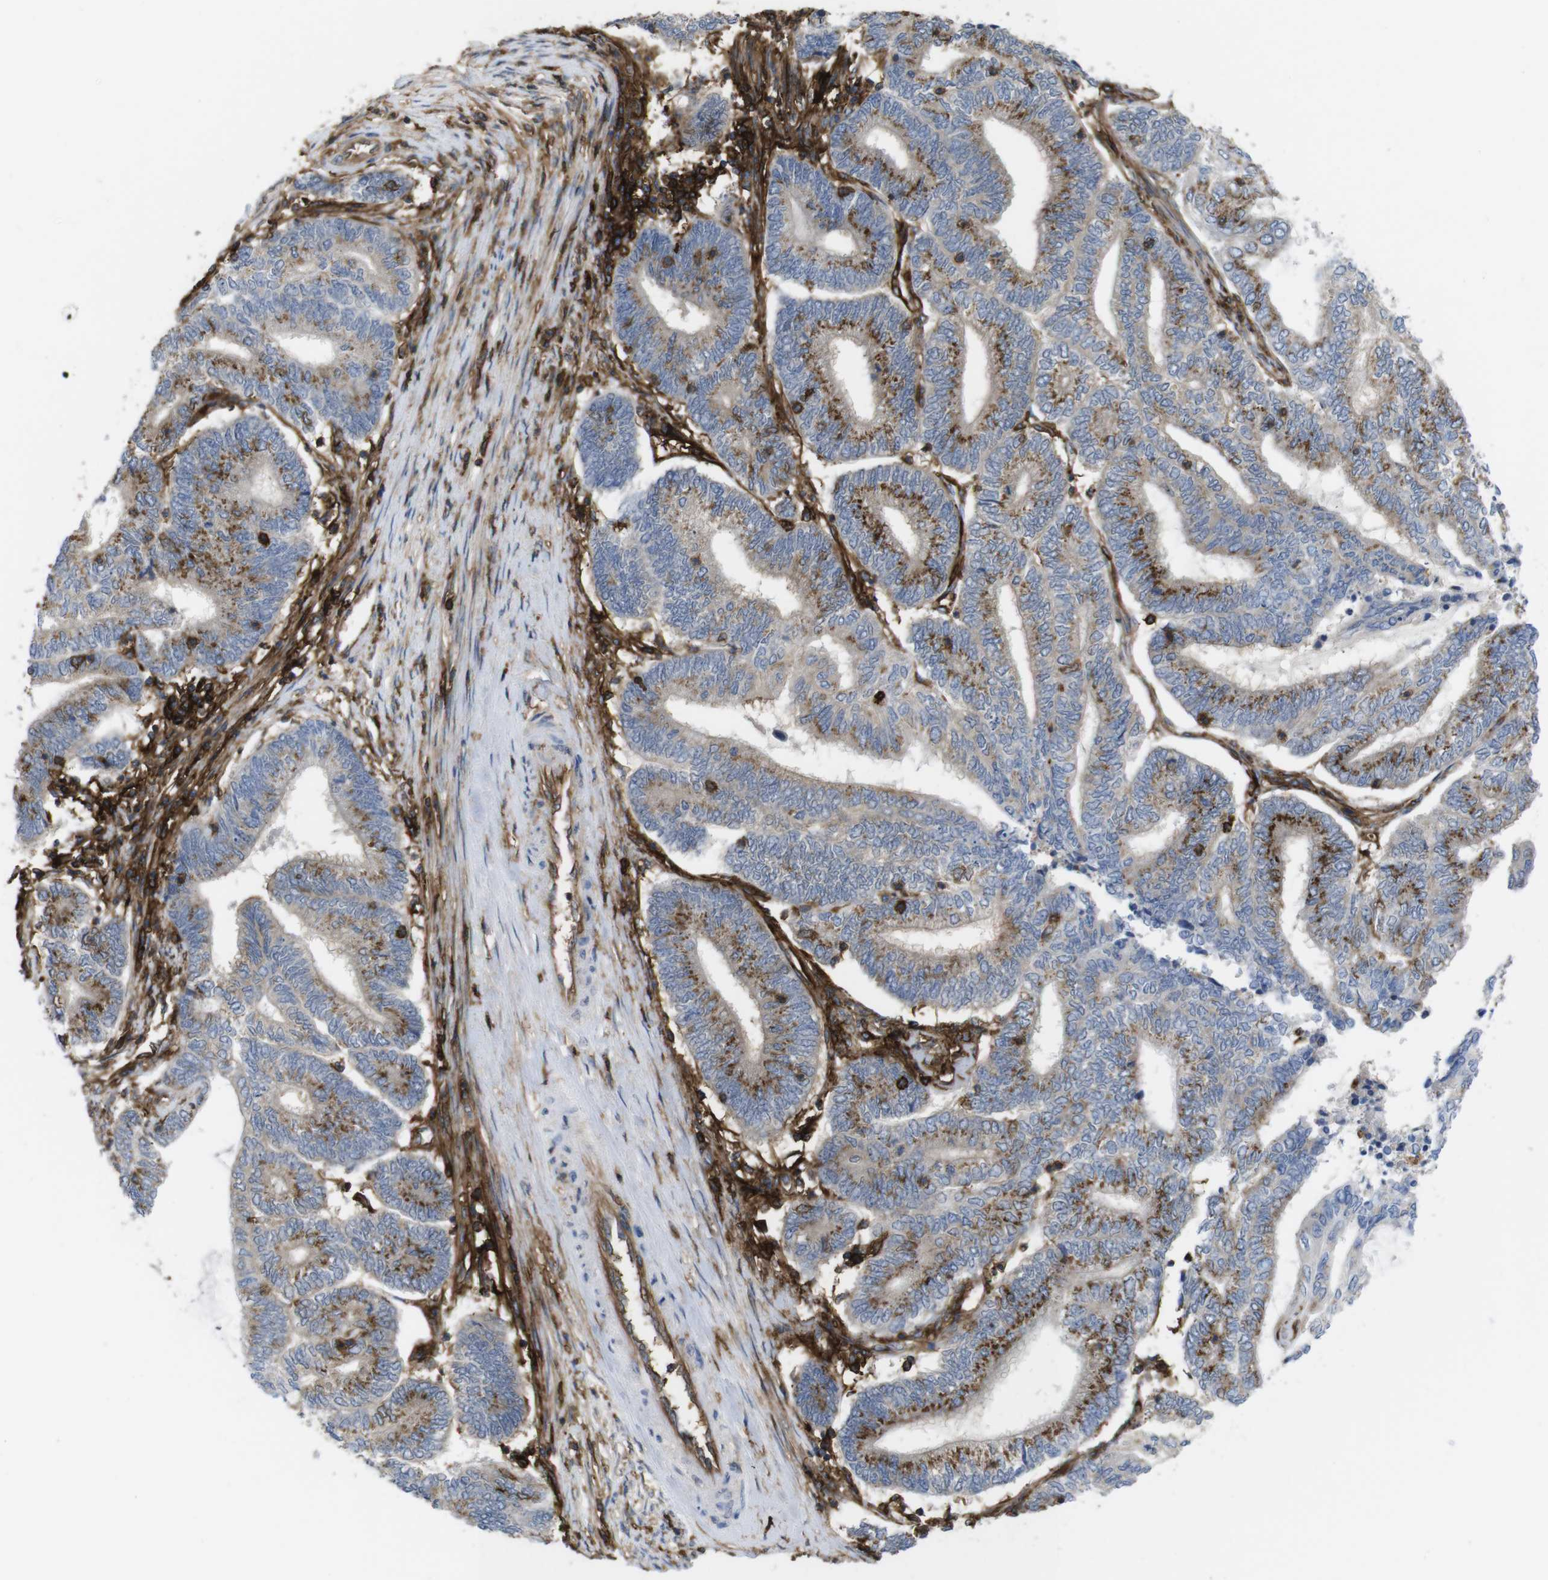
{"staining": {"intensity": "moderate", "quantity": ">75%", "location": "cytoplasmic/membranous"}, "tissue": "endometrial cancer", "cell_type": "Tumor cells", "image_type": "cancer", "snomed": [{"axis": "morphology", "description": "Adenocarcinoma, NOS"}, {"axis": "topography", "description": "Uterus"}, {"axis": "topography", "description": "Endometrium"}], "caption": "Moderate cytoplasmic/membranous staining for a protein is appreciated in approximately >75% of tumor cells of adenocarcinoma (endometrial) using IHC.", "gene": "CCR6", "patient": {"sex": "female", "age": 70}}